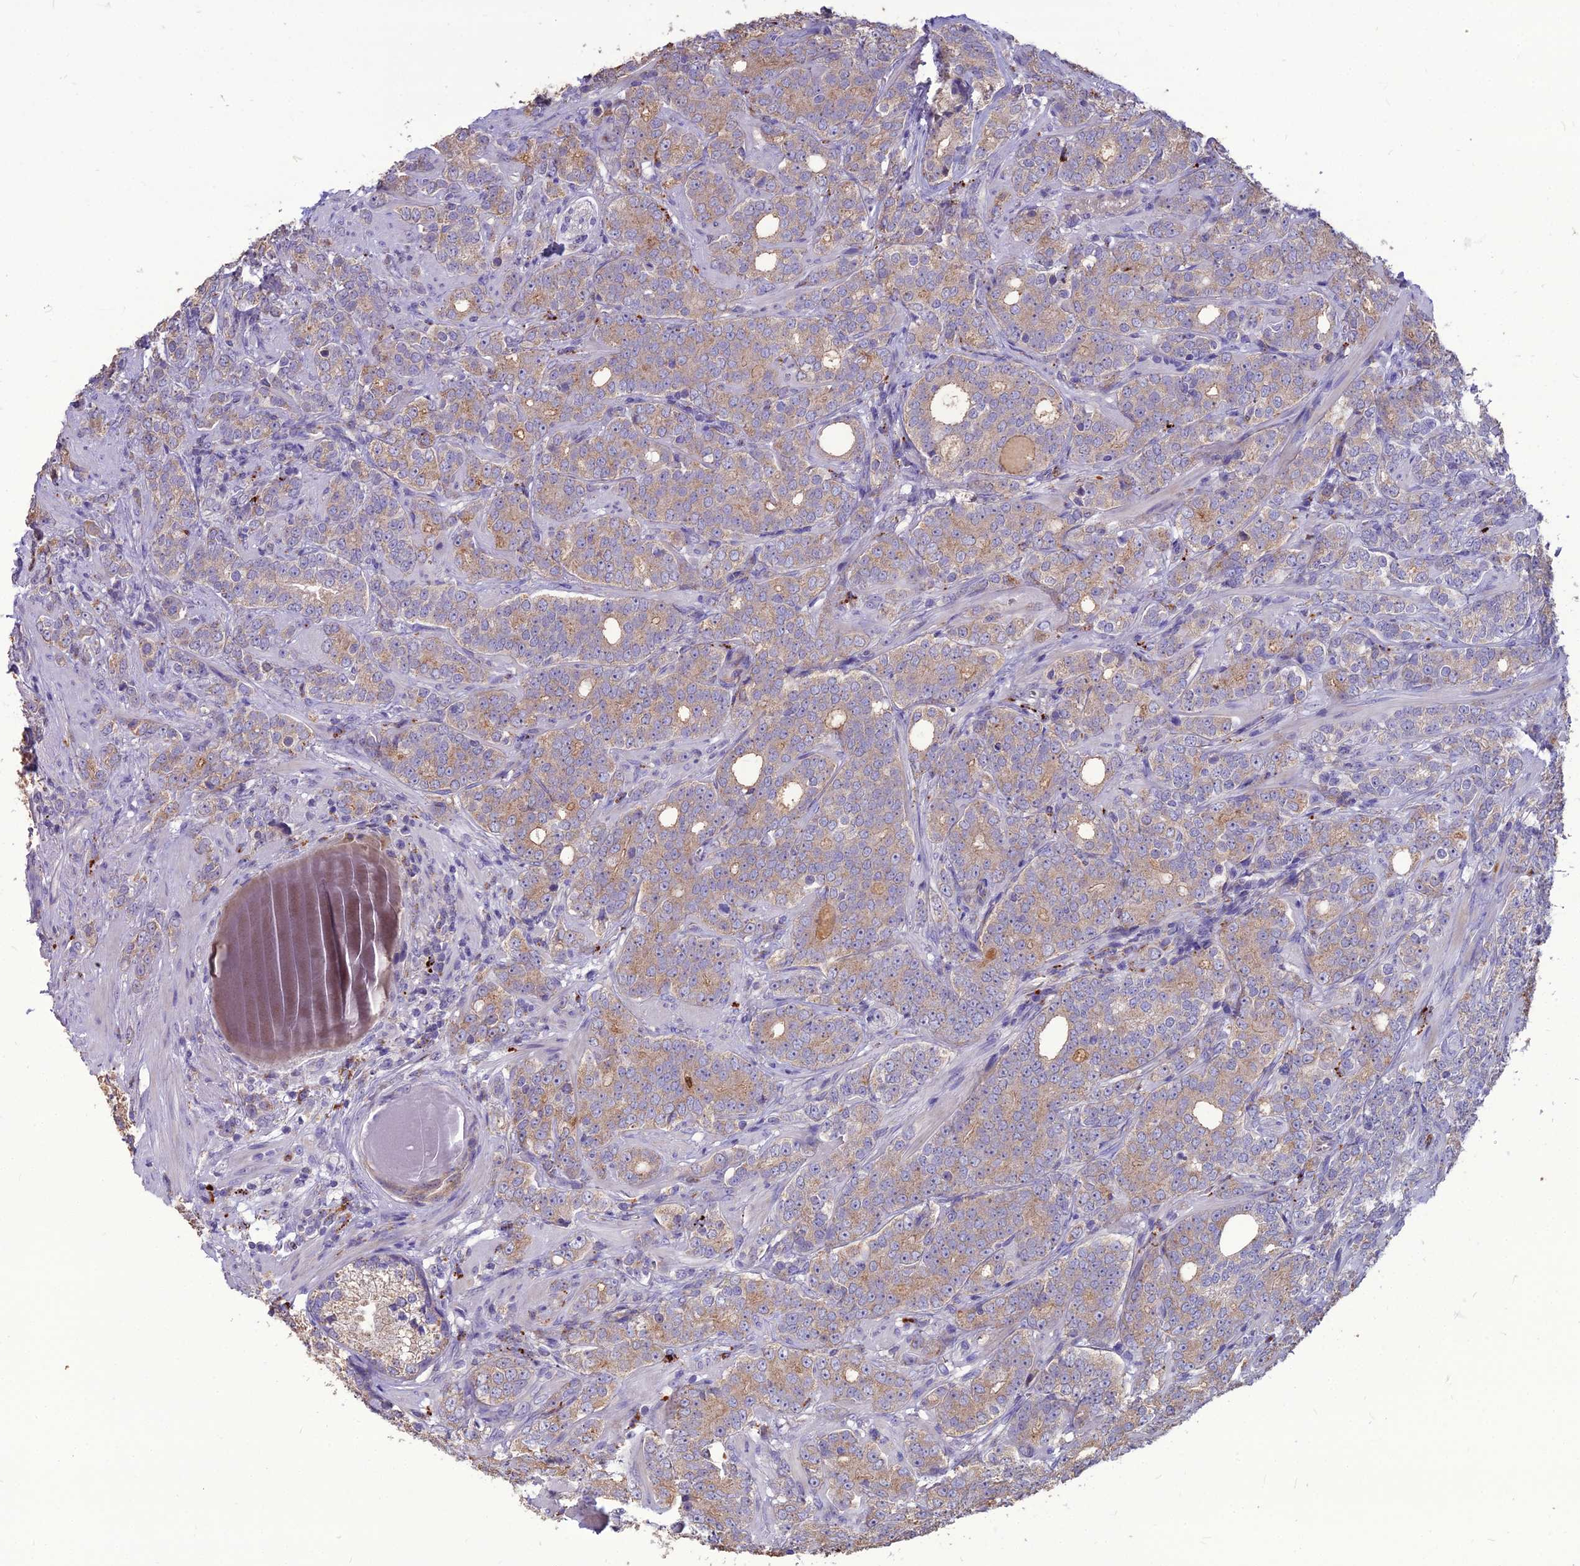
{"staining": {"intensity": "weak", "quantity": ">75%", "location": "cytoplasmic/membranous"}, "tissue": "prostate cancer", "cell_type": "Tumor cells", "image_type": "cancer", "snomed": [{"axis": "morphology", "description": "Adenocarcinoma, High grade"}, {"axis": "topography", "description": "Prostate"}], "caption": "Human prostate cancer stained with a protein marker displays weak staining in tumor cells.", "gene": "PCED1B", "patient": {"sex": "male", "age": 64}}